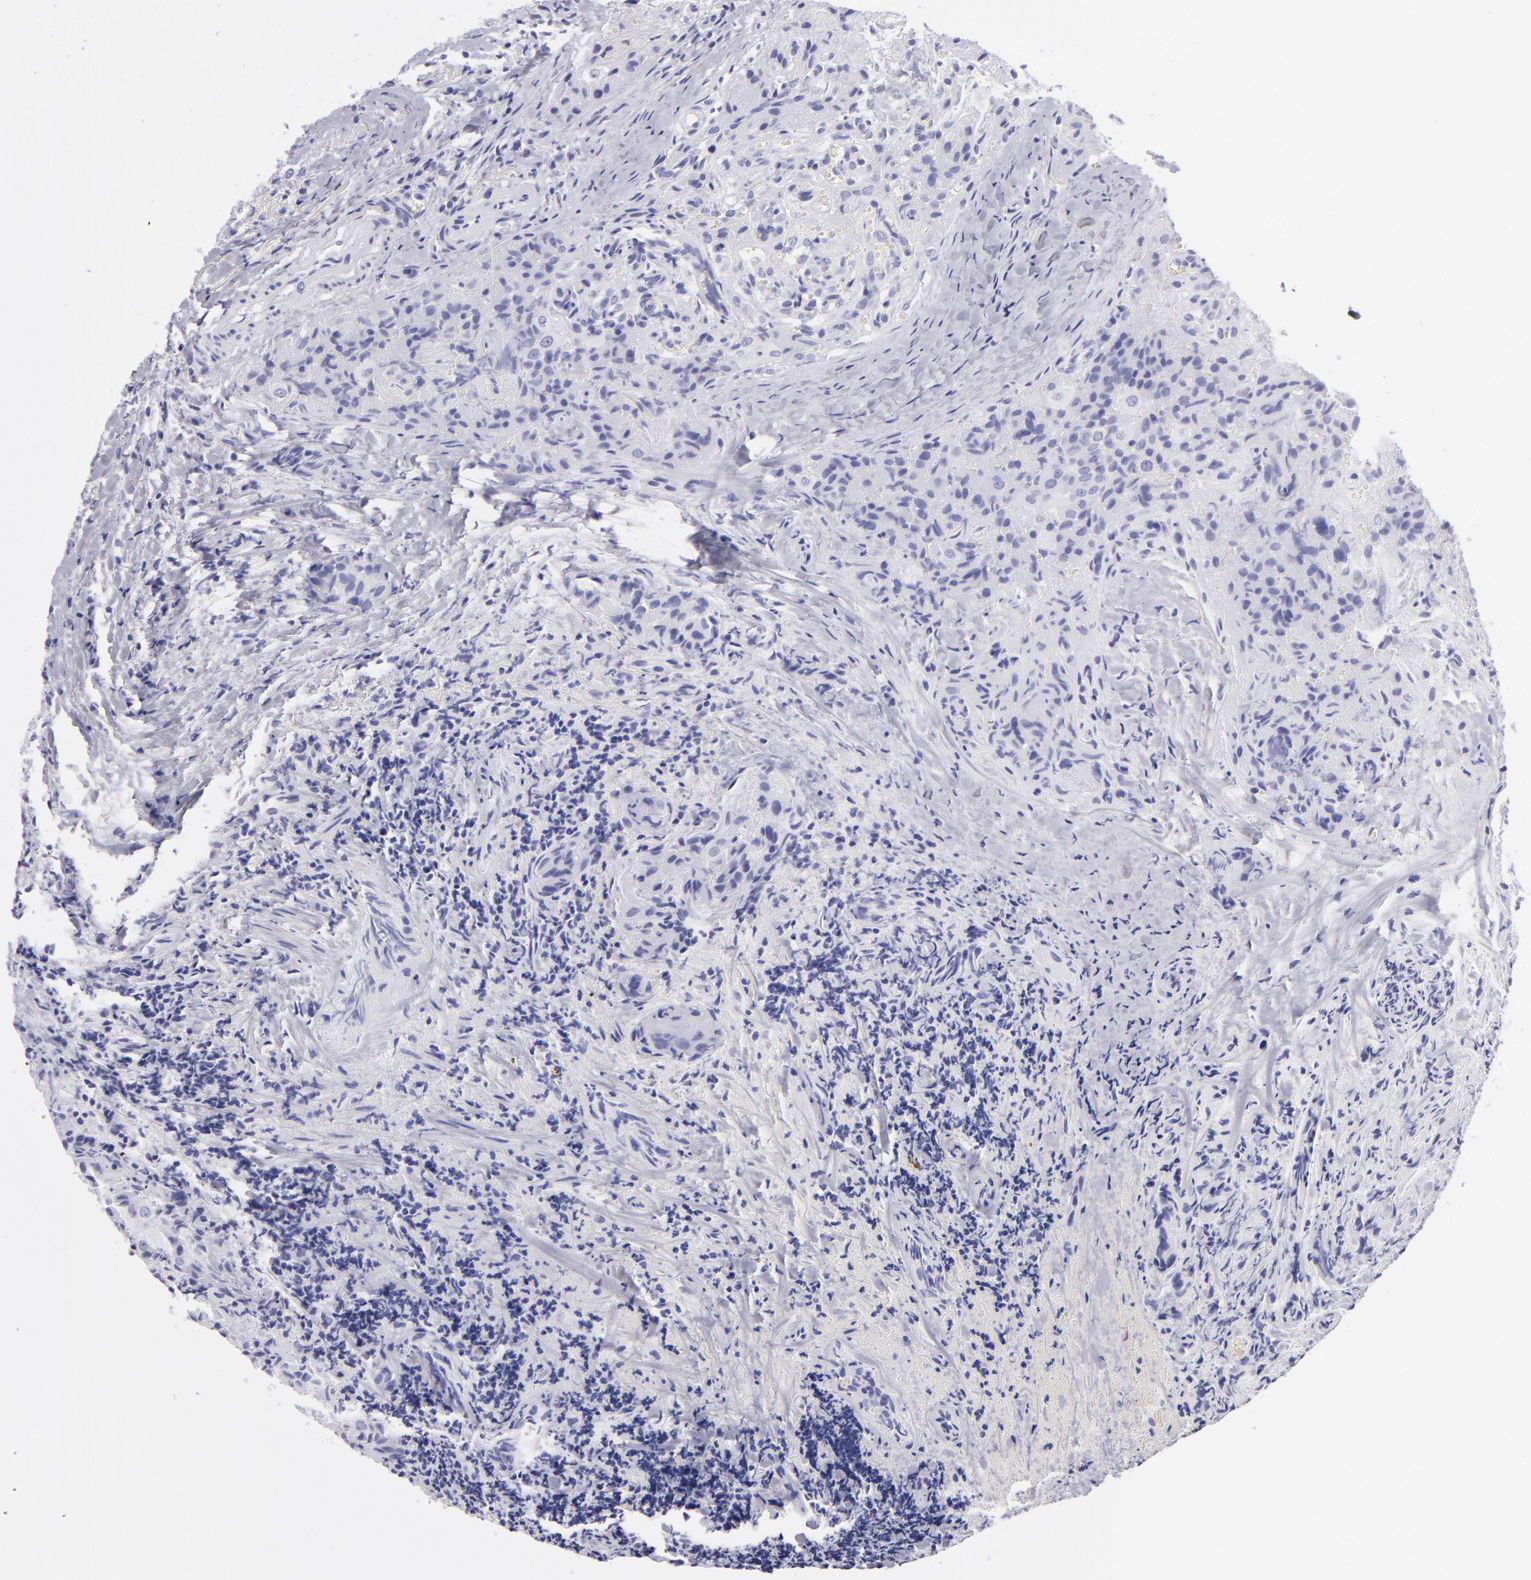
{"staining": {"intensity": "negative", "quantity": "none", "location": "none"}, "tissue": "thyroid cancer", "cell_type": "Tumor cells", "image_type": "cancer", "snomed": [{"axis": "morphology", "description": "Papillary adenocarcinoma, NOS"}, {"axis": "topography", "description": "Thyroid gland"}], "caption": "This is an IHC image of thyroid cancer. There is no positivity in tumor cells.", "gene": "PVALB", "patient": {"sex": "female", "age": 71}}